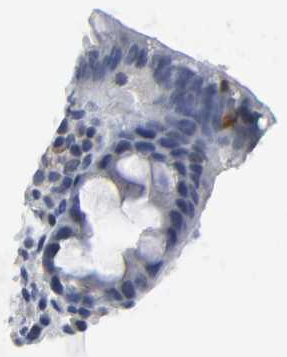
{"staining": {"intensity": "weak", "quantity": "<25%", "location": "nuclear"}, "tissue": "rectum", "cell_type": "Glandular cells", "image_type": "normal", "snomed": [{"axis": "morphology", "description": "Normal tissue, NOS"}, {"axis": "topography", "description": "Rectum"}], "caption": "High power microscopy image of an immunohistochemistry (IHC) photomicrograph of normal rectum, revealing no significant expression in glandular cells.", "gene": "WEE1", "patient": {"sex": "male", "age": 92}}